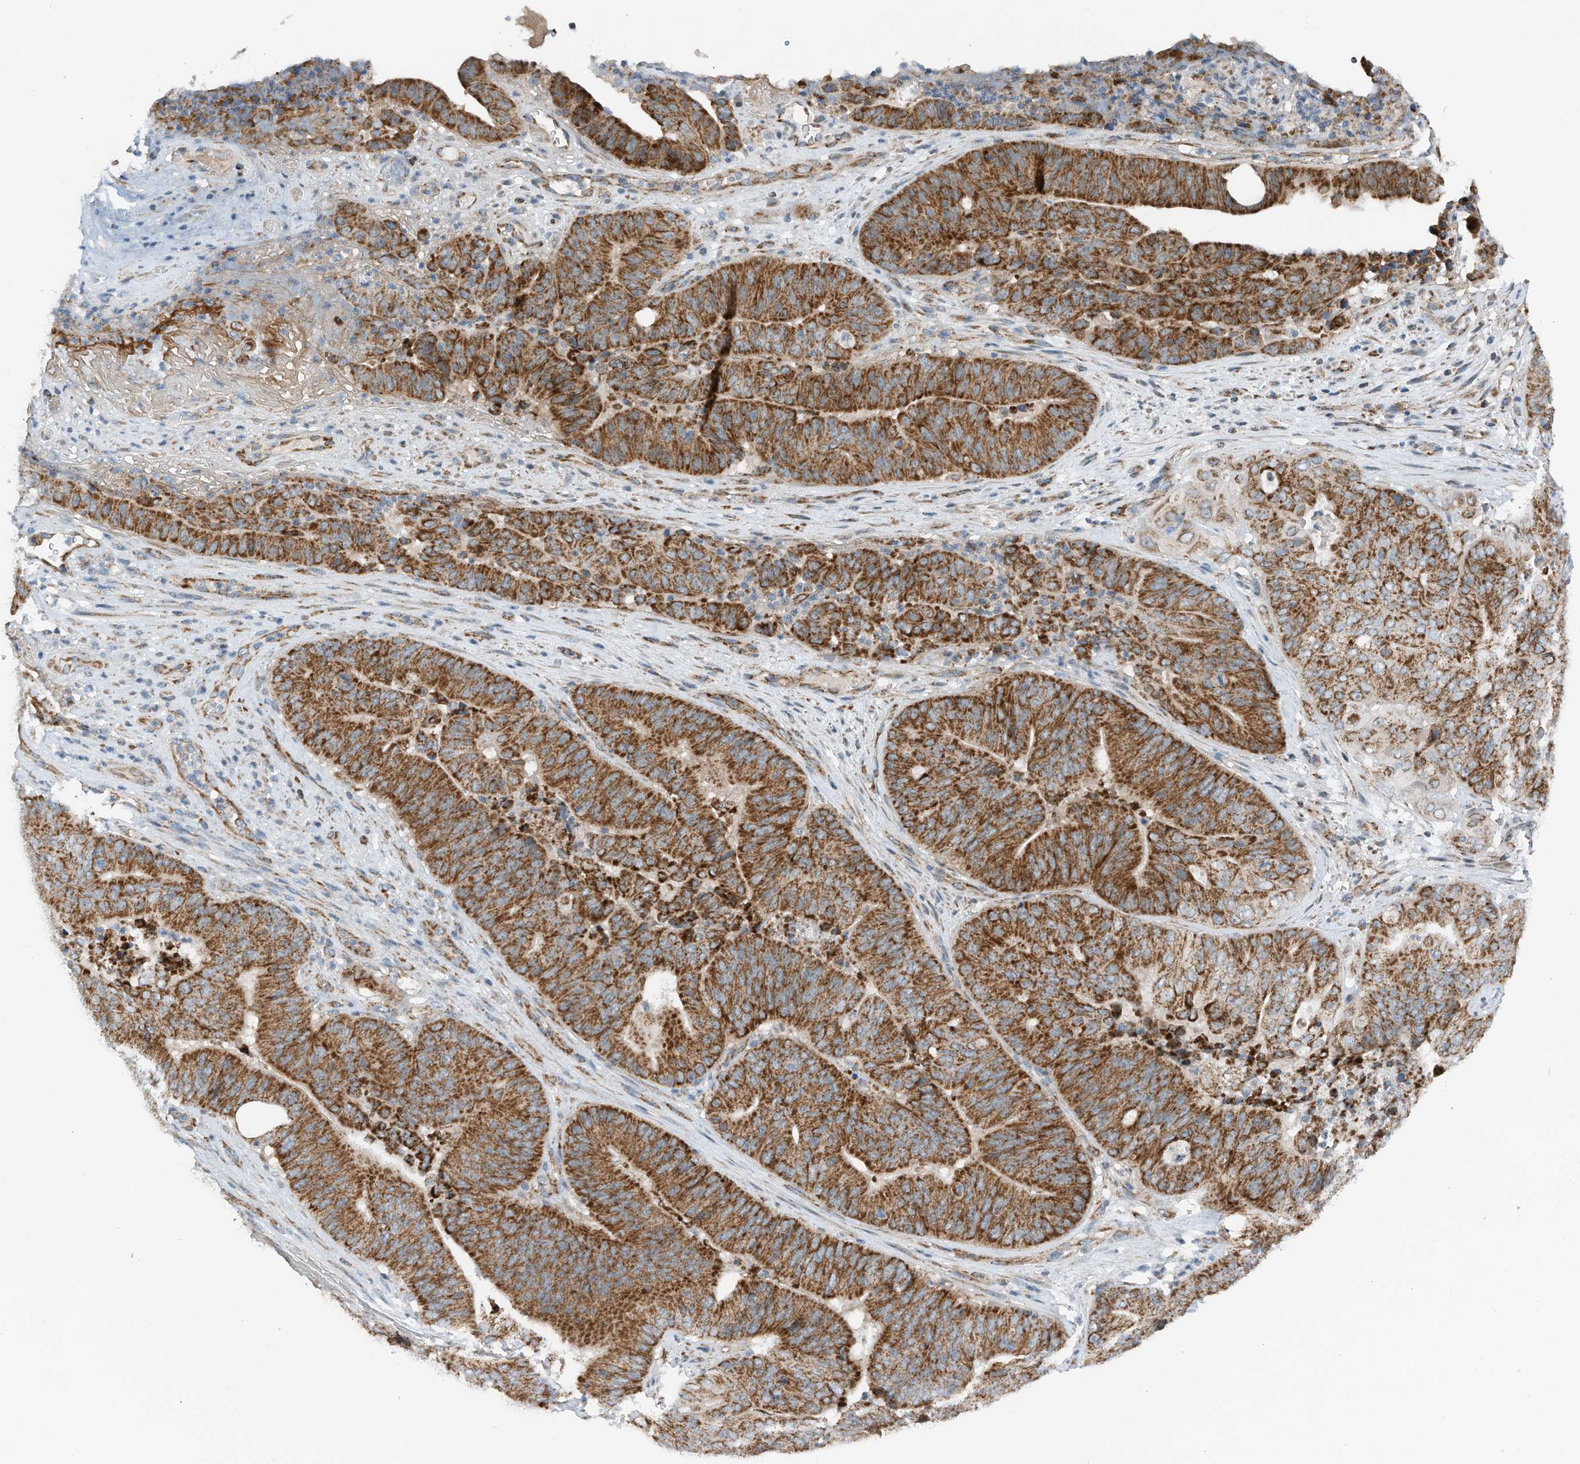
{"staining": {"intensity": "strong", "quantity": ">75%", "location": "cytoplasmic/membranous"}, "tissue": "pancreatic cancer", "cell_type": "Tumor cells", "image_type": "cancer", "snomed": [{"axis": "morphology", "description": "Adenocarcinoma, NOS"}, {"axis": "topography", "description": "Pancreas"}], "caption": "Brown immunohistochemical staining in pancreatic cancer exhibits strong cytoplasmic/membranous expression in about >75% of tumor cells.", "gene": "RMND1", "patient": {"sex": "female", "age": 77}}